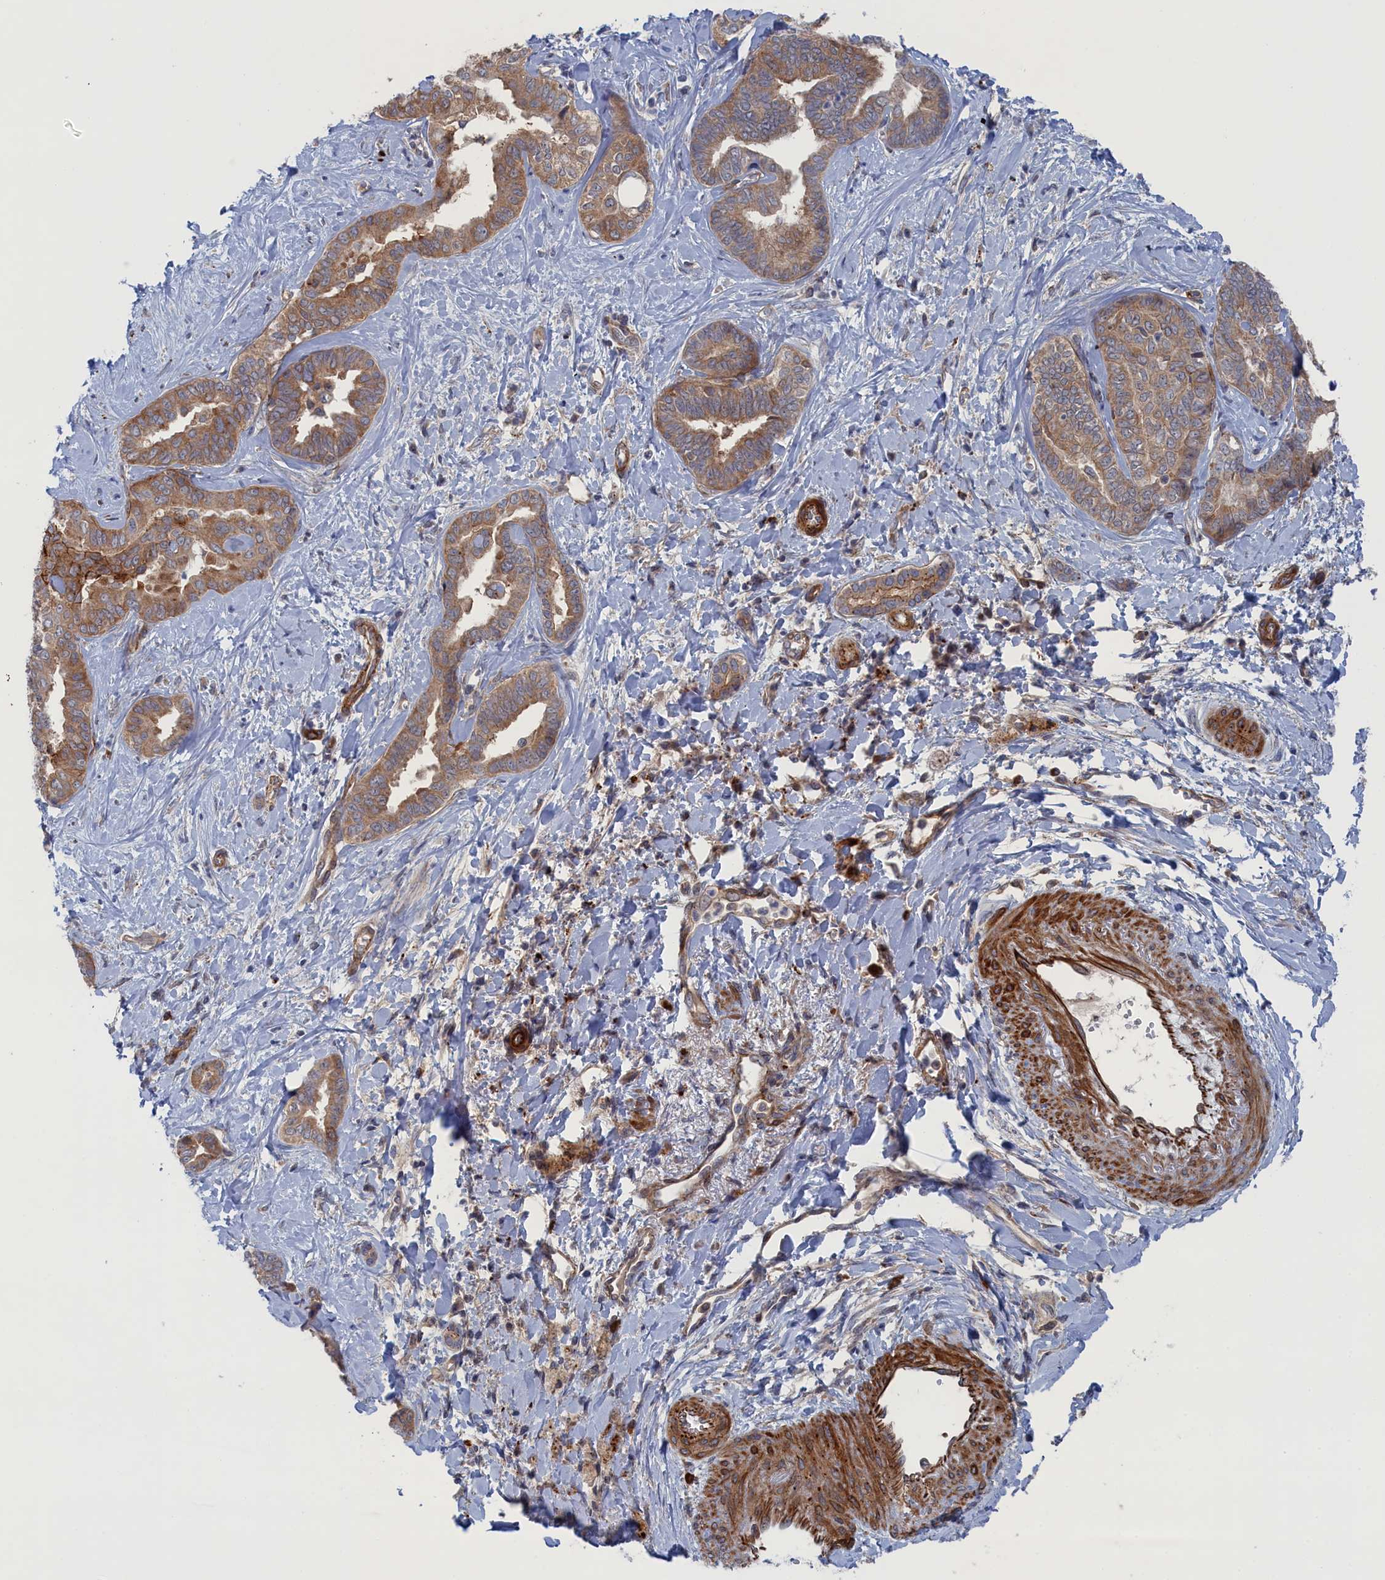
{"staining": {"intensity": "moderate", "quantity": "25%-75%", "location": "cytoplasmic/membranous"}, "tissue": "liver cancer", "cell_type": "Tumor cells", "image_type": "cancer", "snomed": [{"axis": "morphology", "description": "Cholangiocarcinoma"}, {"axis": "topography", "description": "Liver"}], "caption": "An IHC image of neoplastic tissue is shown. Protein staining in brown shows moderate cytoplasmic/membranous positivity in liver cancer (cholangiocarcinoma) within tumor cells.", "gene": "FILIP1L", "patient": {"sex": "female", "age": 77}}